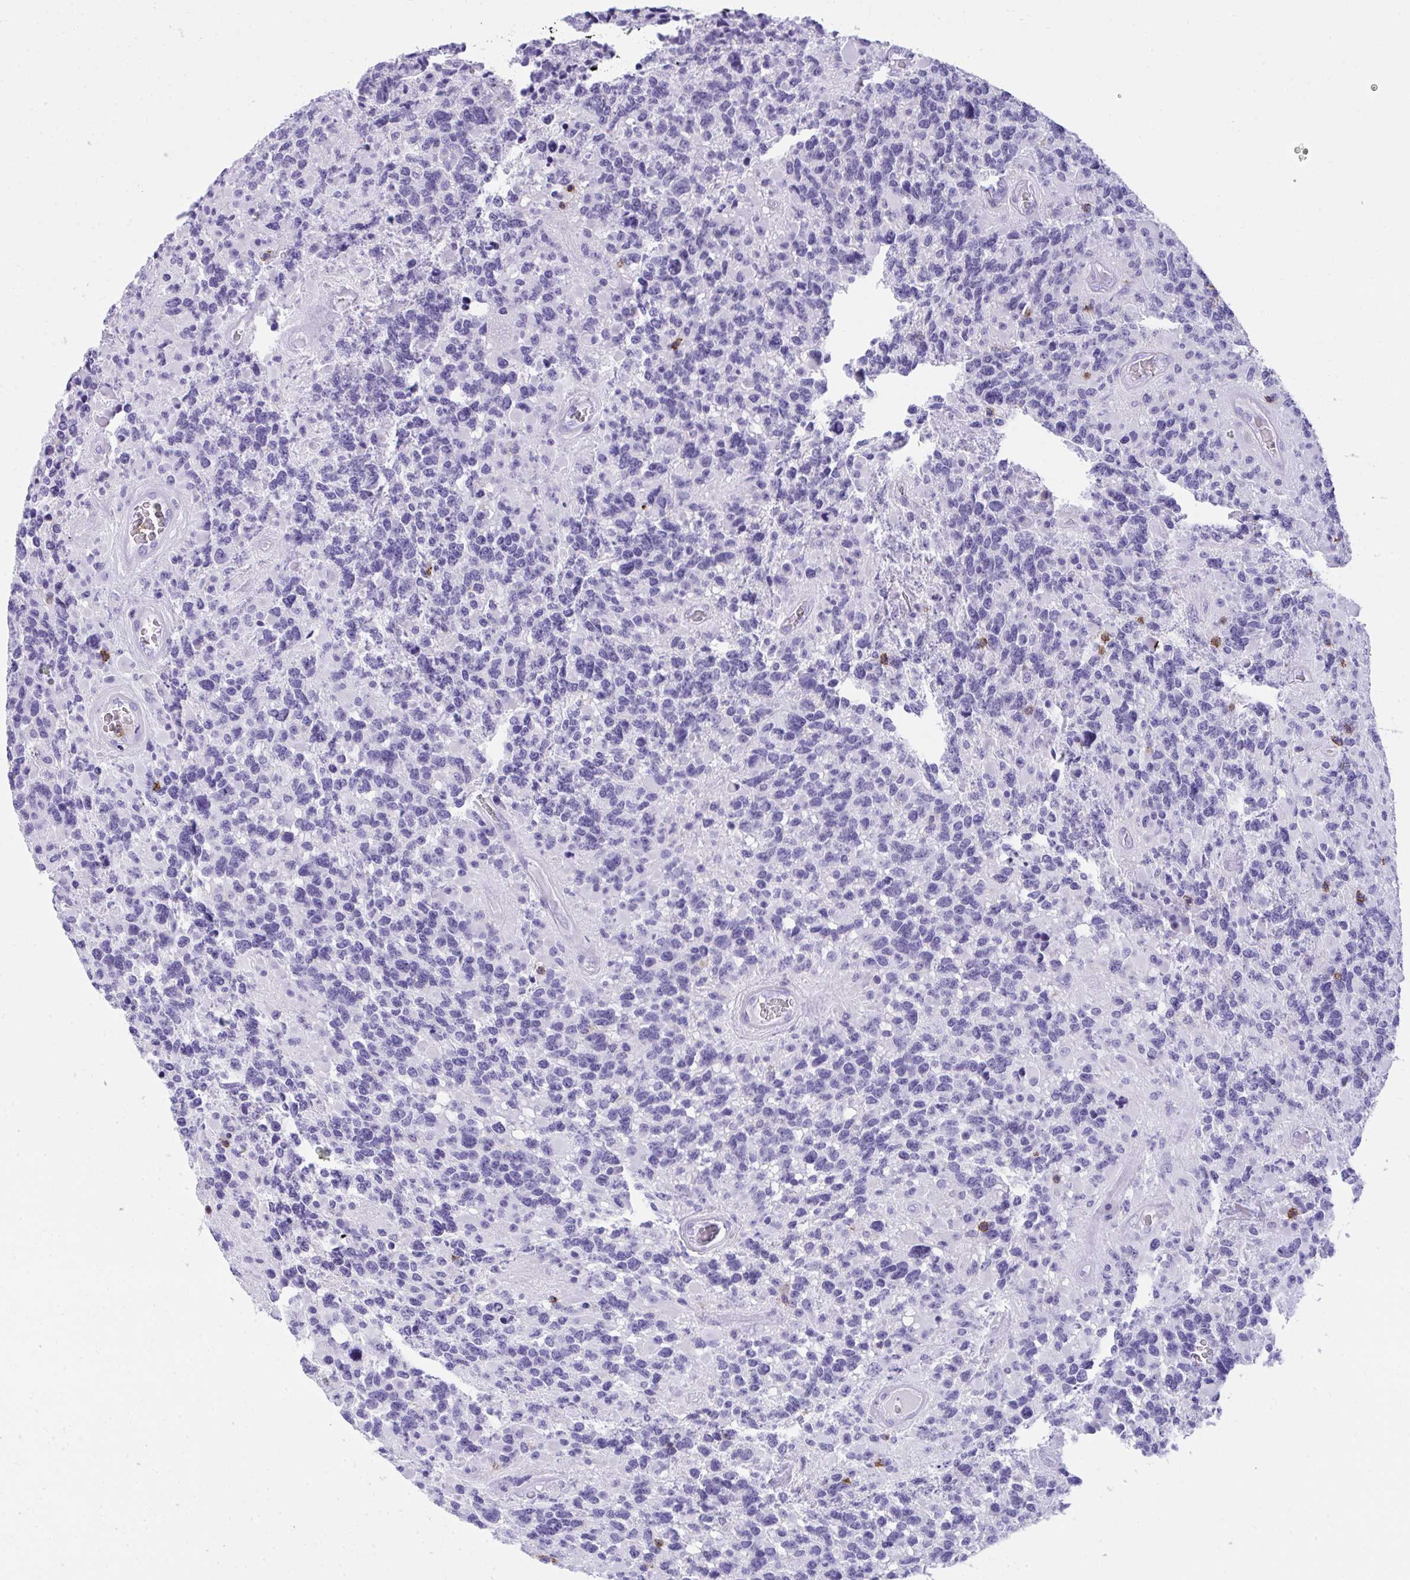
{"staining": {"intensity": "negative", "quantity": "none", "location": "none"}, "tissue": "glioma", "cell_type": "Tumor cells", "image_type": "cancer", "snomed": [{"axis": "morphology", "description": "Glioma, malignant, High grade"}, {"axis": "topography", "description": "Brain"}], "caption": "Immunohistochemical staining of malignant glioma (high-grade) shows no significant expression in tumor cells.", "gene": "SPN", "patient": {"sex": "female", "age": 40}}